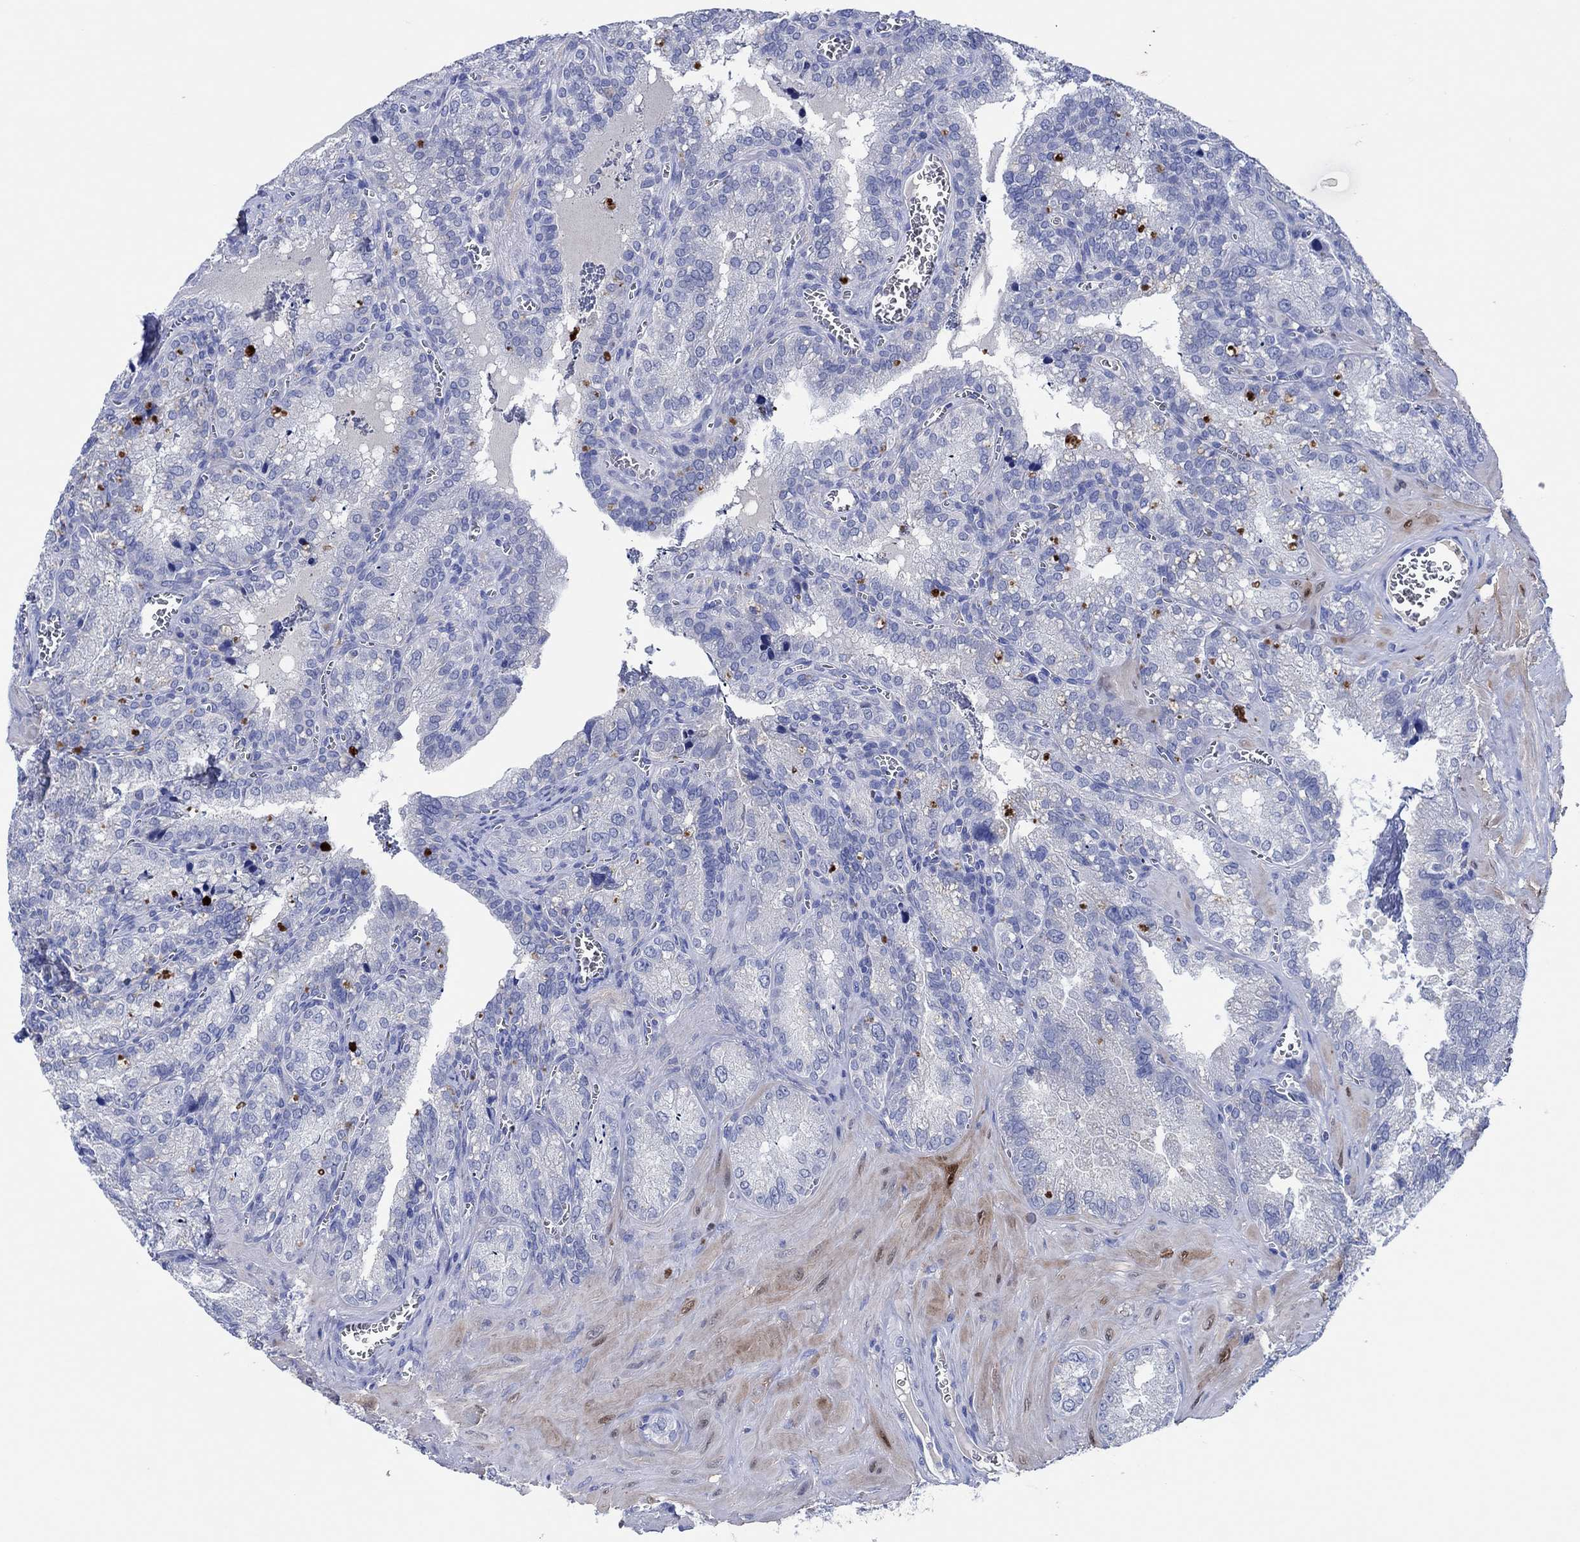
{"staining": {"intensity": "negative", "quantity": "none", "location": "none"}, "tissue": "seminal vesicle", "cell_type": "Glandular cells", "image_type": "normal", "snomed": [{"axis": "morphology", "description": "Normal tissue, NOS"}, {"axis": "topography", "description": "Seminal veicle"}], "caption": "The IHC image has no significant expression in glandular cells of seminal vesicle. (DAB (3,3'-diaminobenzidine) immunohistochemistry with hematoxylin counter stain).", "gene": "CPNE6", "patient": {"sex": "male", "age": 57}}